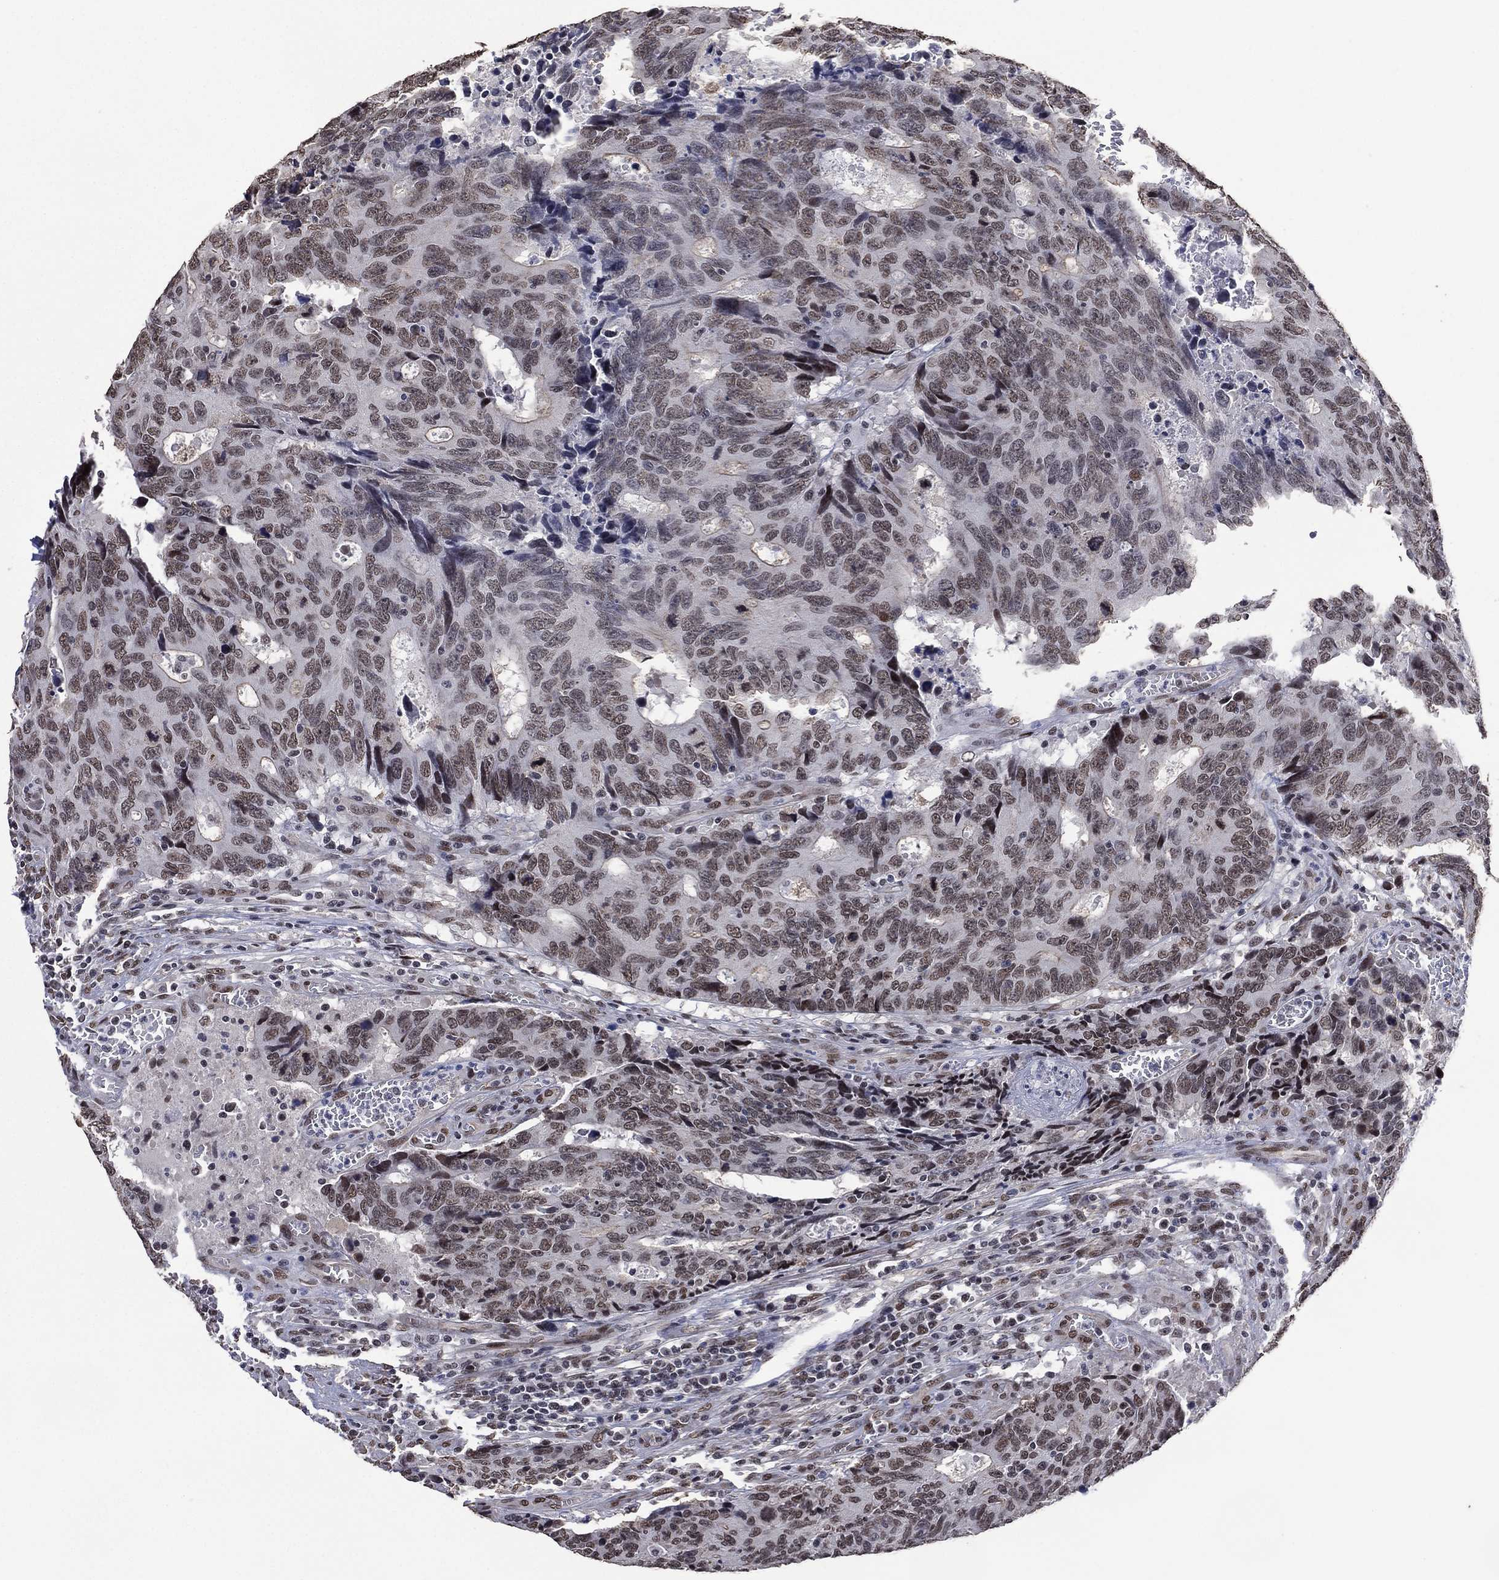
{"staining": {"intensity": "negative", "quantity": "none", "location": "none"}, "tissue": "colorectal cancer", "cell_type": "Tumor cells", "image_type": "cancer", "snomed": [{"axis": "morphology", "description": "Adenocarcinoma, NOS"}, {"axis": "topography", "description": "Colon"}], "caption": "Immunohistochemical staining of human colorectal adenocarcinoma demonstrates no significant positivity in tumor cells.", "gene": "EHMT1", "patient": {"sex": "female", "age": 77}}